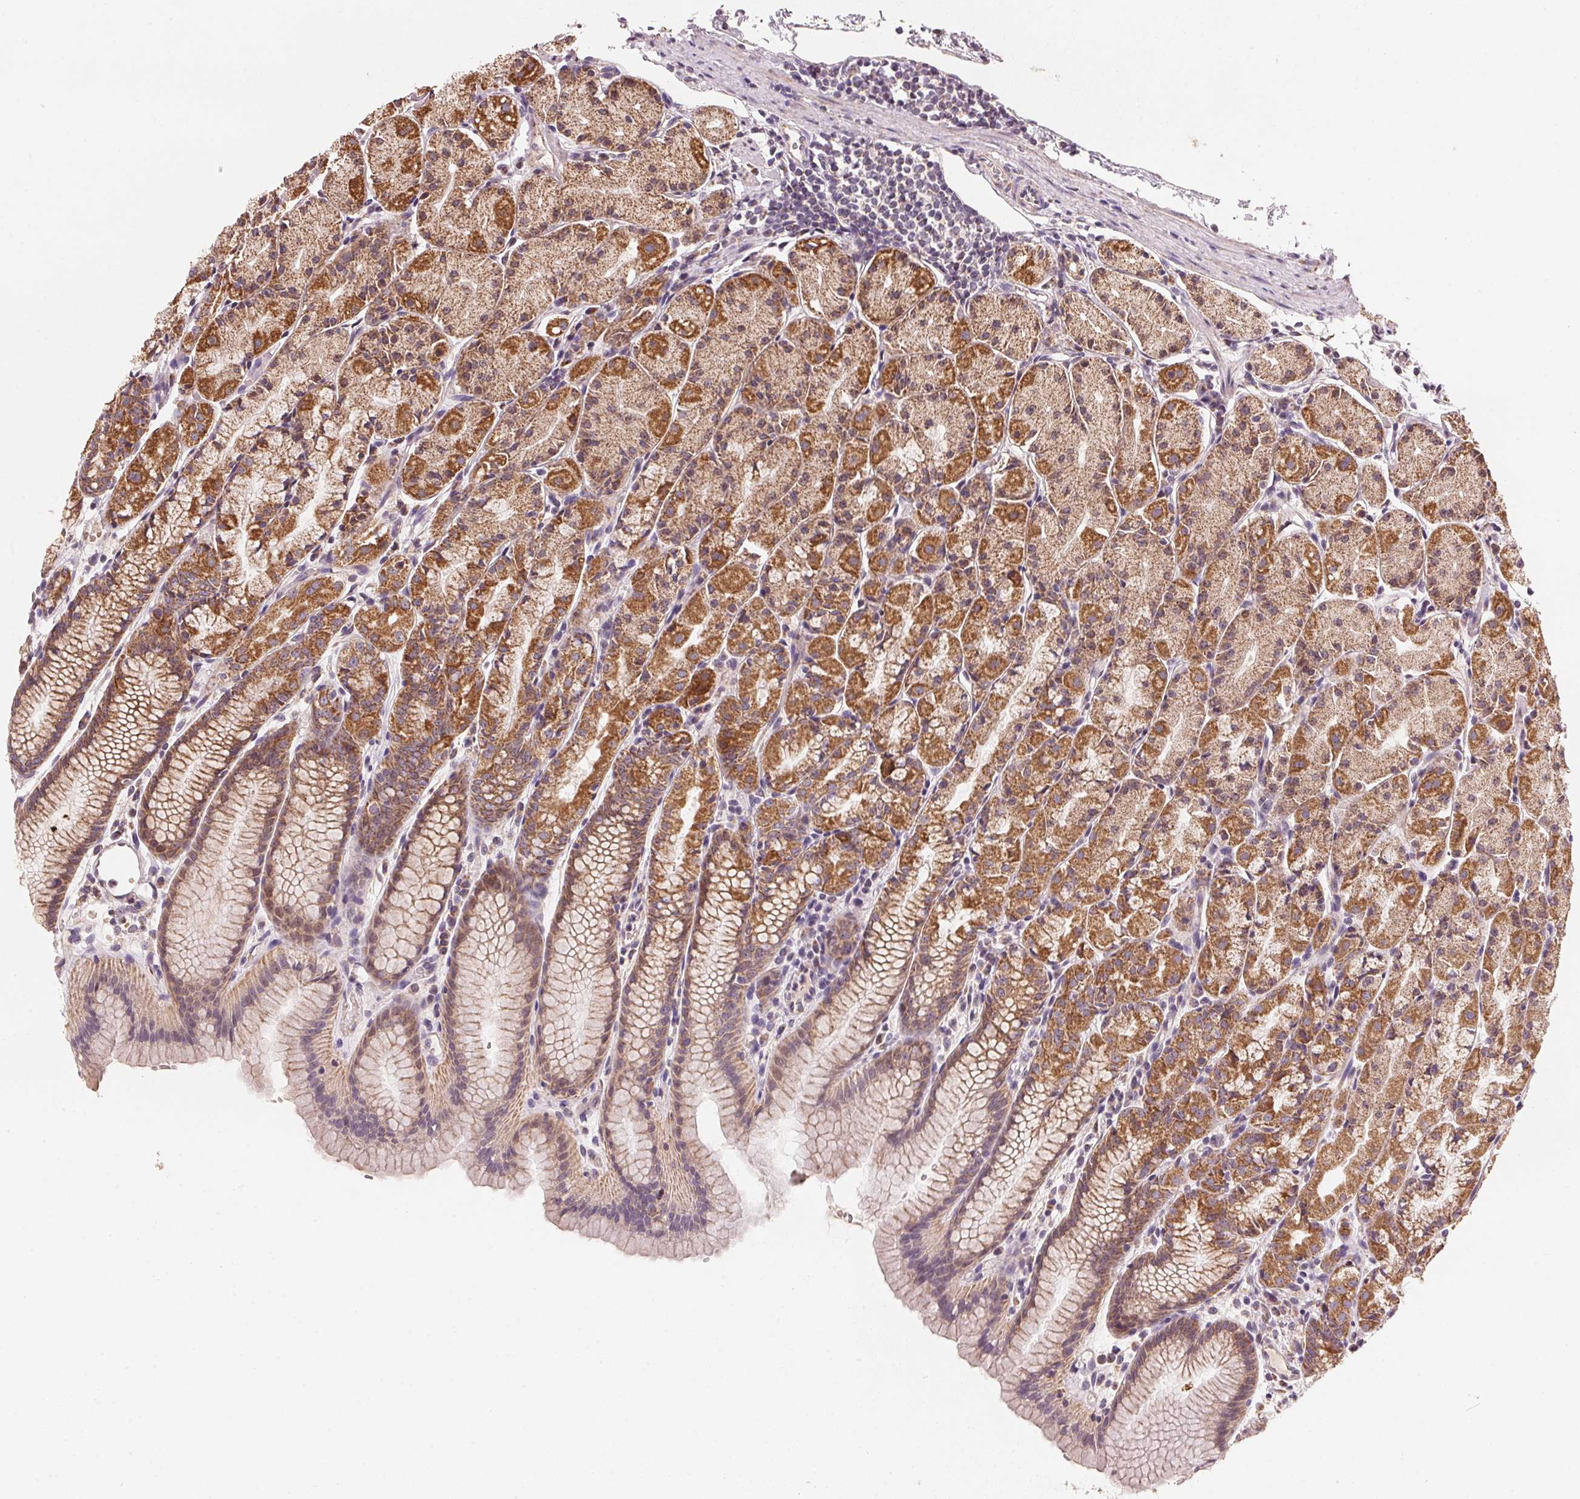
{"staining": {"intensity": "strong", "quantity": "25%-75%", "location": "cytoplasmic/membranous"}, "tissue": "stomach", "cell_type": "Glandular cells", "image_type": "normal", "snomed": [{"axis": "morphology", "description": "Normal tissue, NOS"}, {"axis": "topography", "description": "Stomach, upper"}], "caption": "Immunohistochemical staining of normal stomach exhibits 25%-75% levels of strong cytoplasmic/membranous protein expression in about 25%-75% of glandular cells.", "gene": "COQ7", "patient": {"sex": "male", "age": 47}}